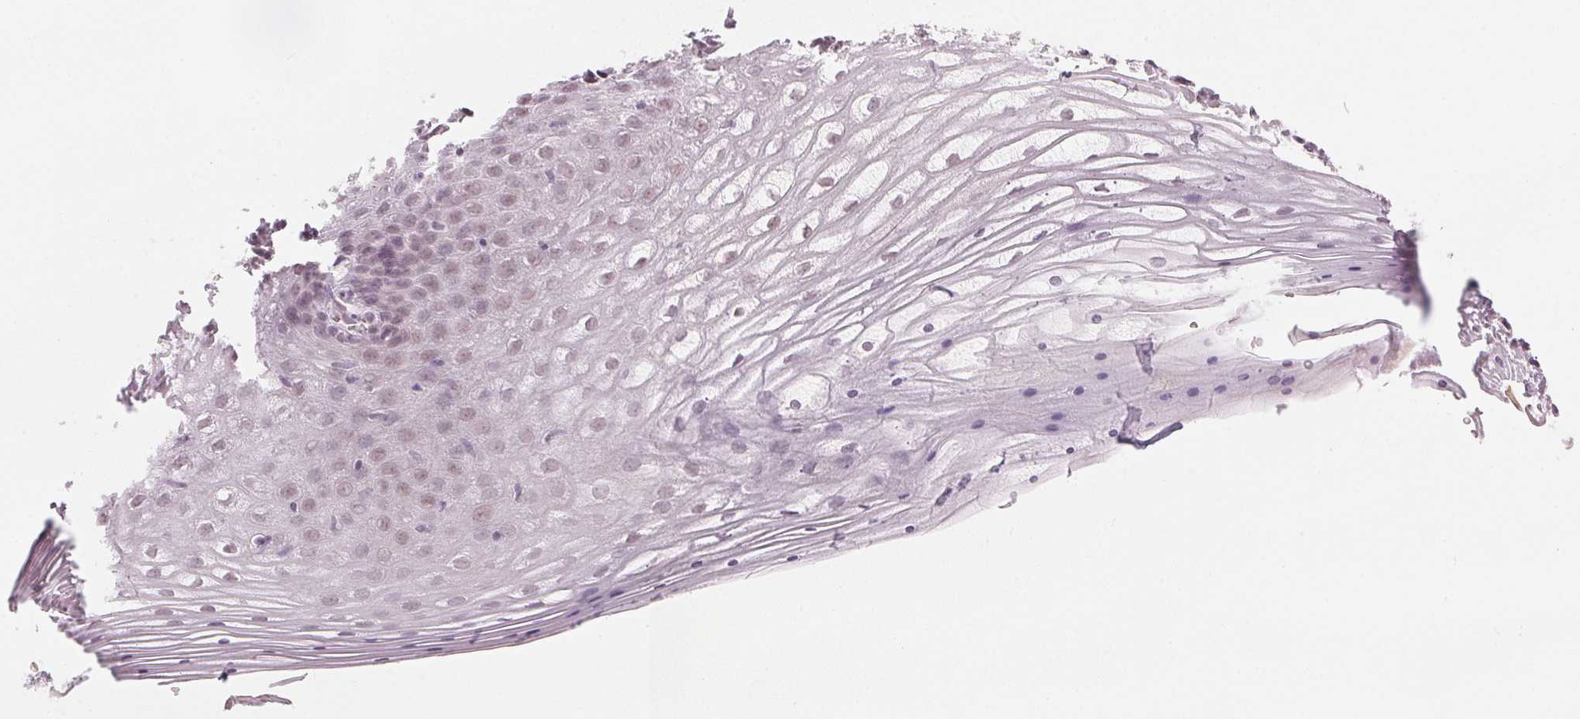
{"staining": {"intensity": "weak", "quantity": "<25%", "location": "nuclear"}, "tissue": "vagina", "cell_type": "Squamous epithelial cells", "image_type": "normal", "snomed": [{"axis": "morphology", "description": "Normal tissue, NOS"}, {"axis": "topography", "description": "Vagina"}], "caption": "Human vagina stained for a protein using immunohistochemistry (IHC) displays no expression in squamous epithelial cells.", "gene": "ENSG00000267001", "patient": {"sex": "female", "age": 42}}